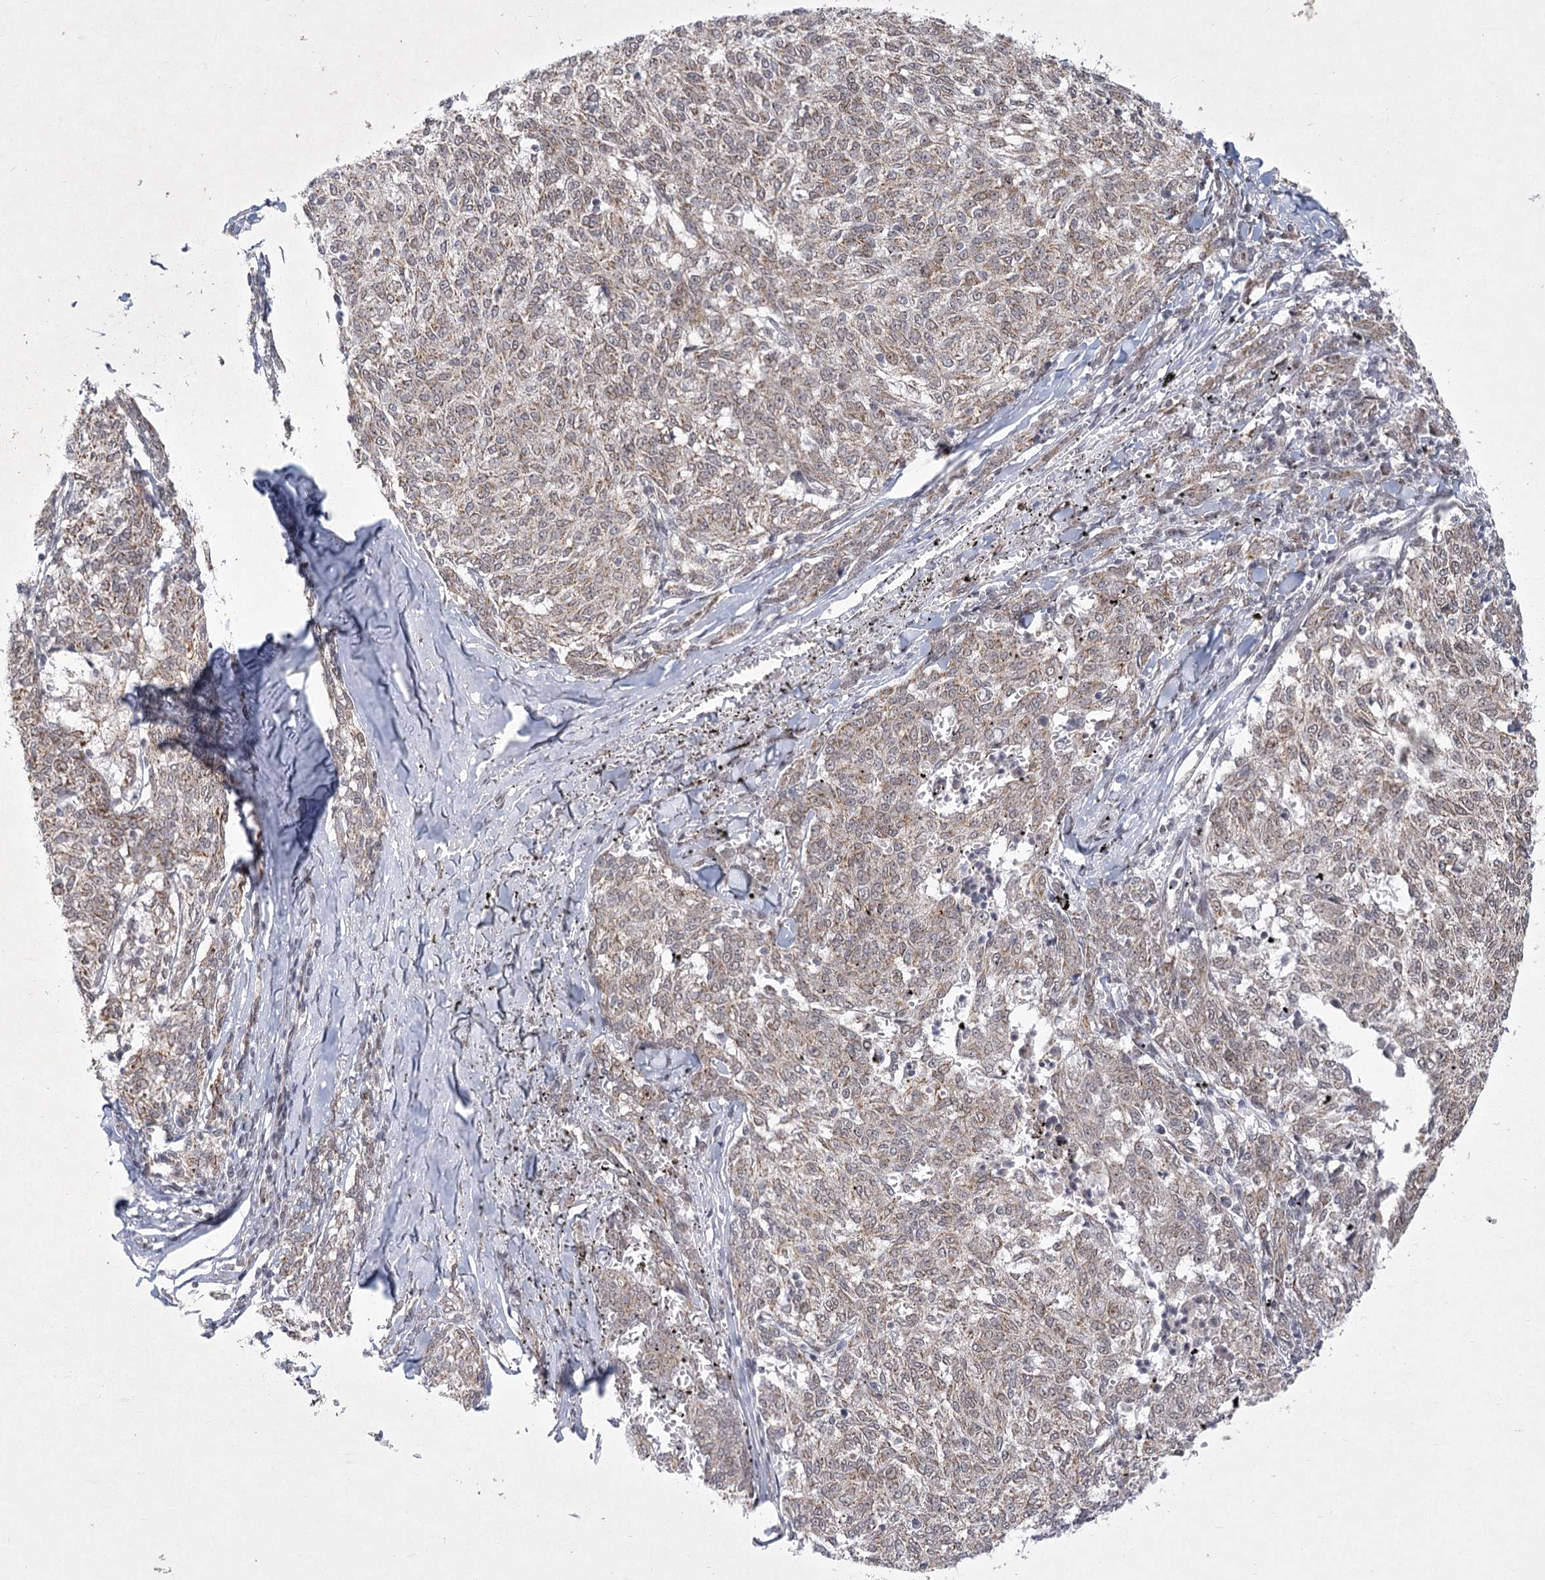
{"staining": {"intensity": "weak", "quantity": ">75%", "location": "cytoplasmic/membranous"}, "tissue": "melanoma", "cell_type": "Tumor cells", "image_type": "cancer", "snomed": [{"axis": "morphology", "description": "Malignant melanoma, NOS"}, {"axis": "topography", "description": "Skin"}], "caption": "Immunohistochemical staining of melanoma demonstrates low levels of weak cytoplasmic/membranous staining in approximately >75% of tumor cells.", "gene": "CIB4", "patient": {"sex": "female", "age": 72}}